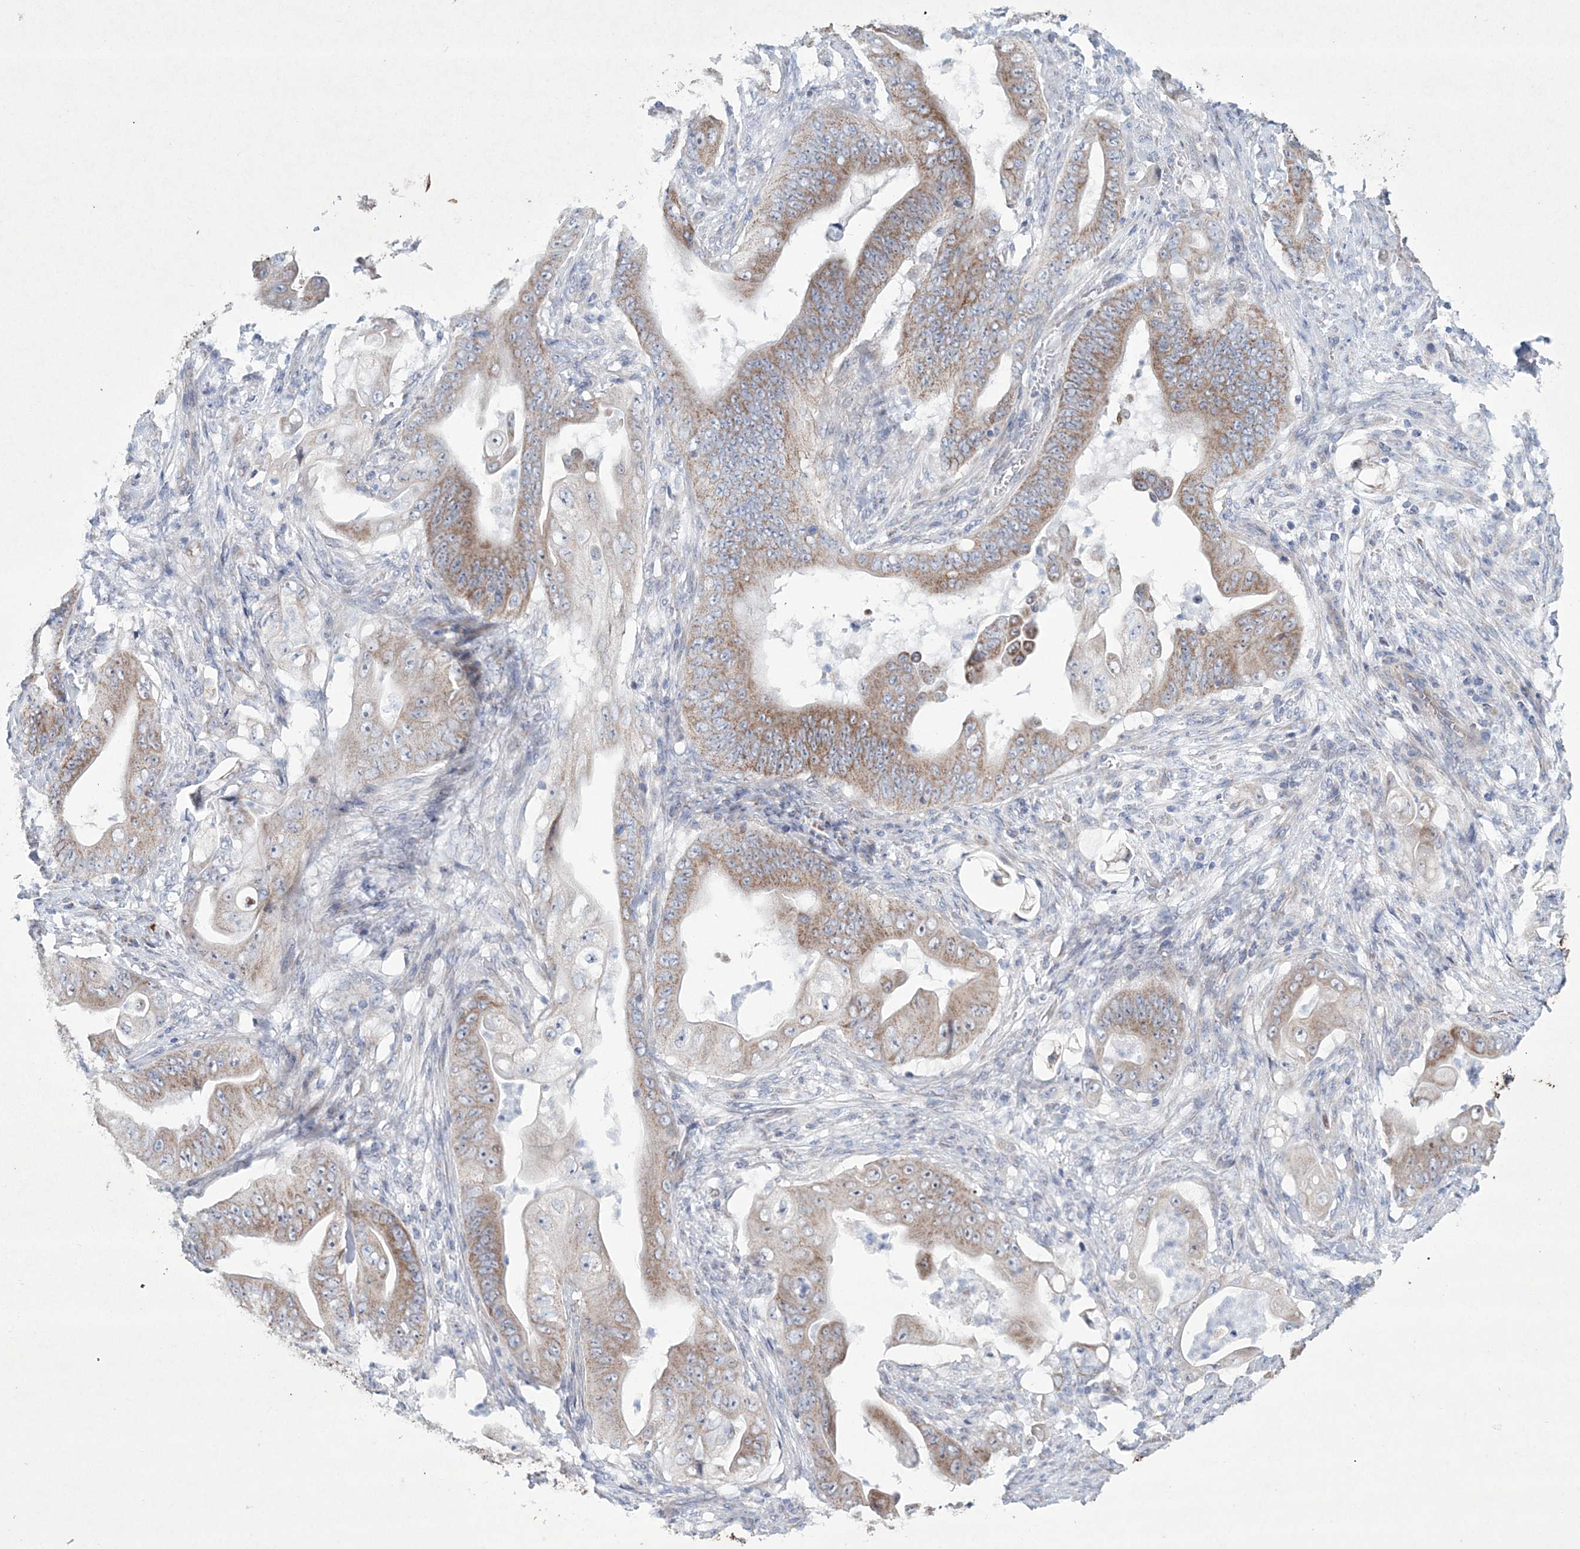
{"staining": {"intensity": "moderate", "quantity": ">75%", "location": "cytoplasmic/membranous"}, "tissue": "stomach cancer", "cell_type": "Tumor cells", "image_type": "cancer", "snomed": [{"axis": "morphology", "description": "Adenocarcinoma, NOS"}, {"axis": "topography", "description": "Stomach"}], "caption": "Immunohistochemical staining of human adenocarcinoma (stomach) reveals medium levels of moderate cytoplasmic/membranous positivity in approximately >75% of tumor cells.", "gene": "CES4A", "patient": {"sex": "female", "age": 73}}